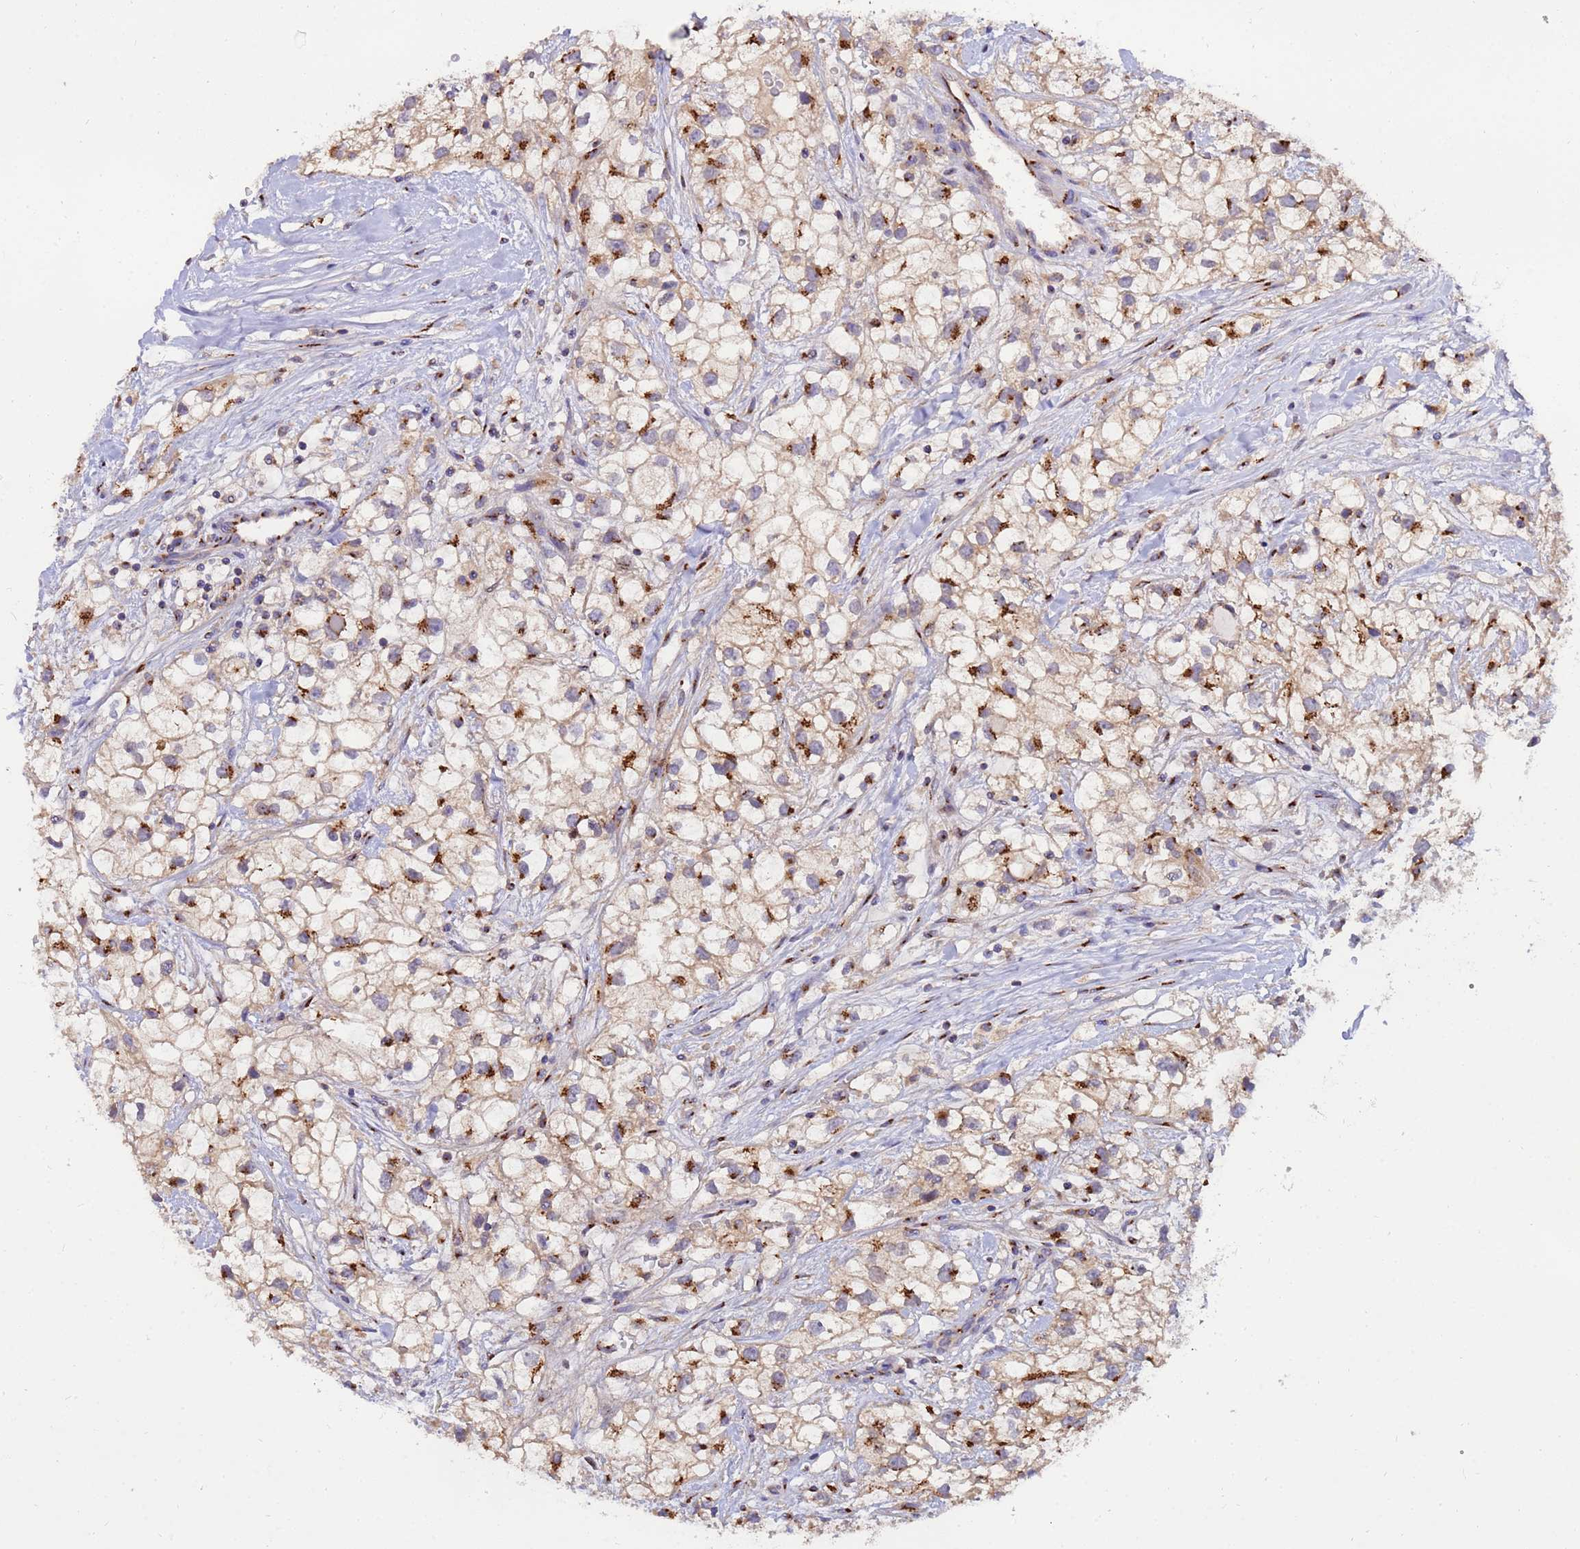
{"staining": {"intensity": "strong", "quantity": ">75%", "location": "cytoplasmic/membranous"}, "tissue": "renal cancer", "cell_type": "Tumor cells", "image_type": "cancer", "snomed": [{"axis": "morphology", "description": "Adenocarcinoma, NOS"}, {"axis": "topography", "description": "Kidney"}], "caption": "An image of human adenocarcinoma (renal) stained for a protein demonstrates strong cytoplasmic/membranous brown staining in tumor cells. Nuclei are stained in blue.", "gene": "HPS3", "patient": {"sex": "male", "age": 59}}